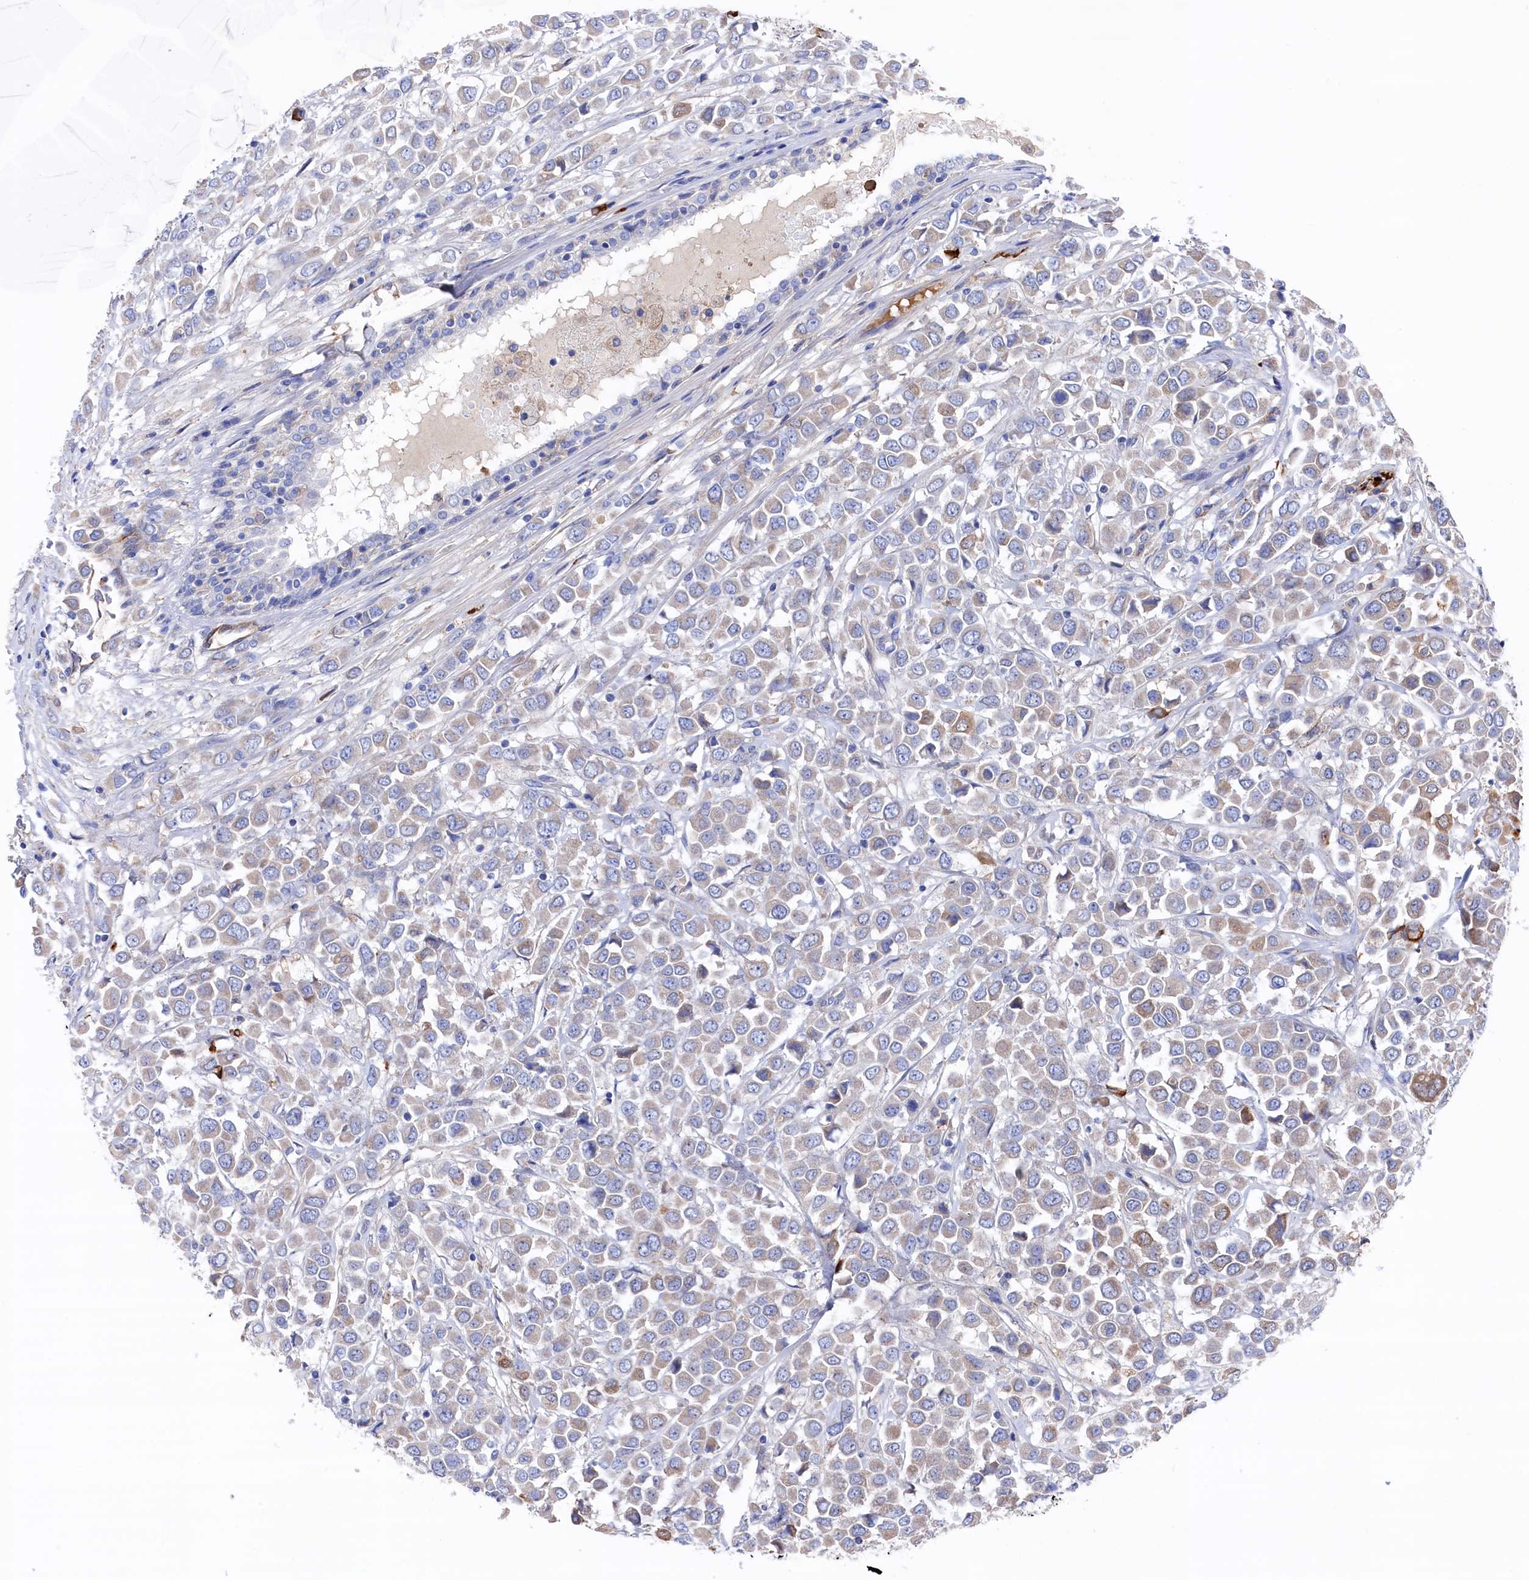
{"staining": {"intensity": "weak", "quantity": "25%-75%", "location": "cytoplasmic/membranous"}, "tissue": "breast cancer", "cell_type": "Tumor cells", "image_type": "cancer", "snomed": [{"axis": "morphology", "description": "Duct carcinoma"}, {"axis": "topography", "description": "Breast"}], "caption": "Immunohistochemical staining of breast cancer (infiltrating ductal carcinoma) demonstrates low levels of weak cytoplasmic/membranous protein expression in about 25%-75% of tumor cells. The protein is shown in brown color, while the nuclei are stained blue.", "gene": "C12orf73", "patient": {"sex": "female", "age": 61}}